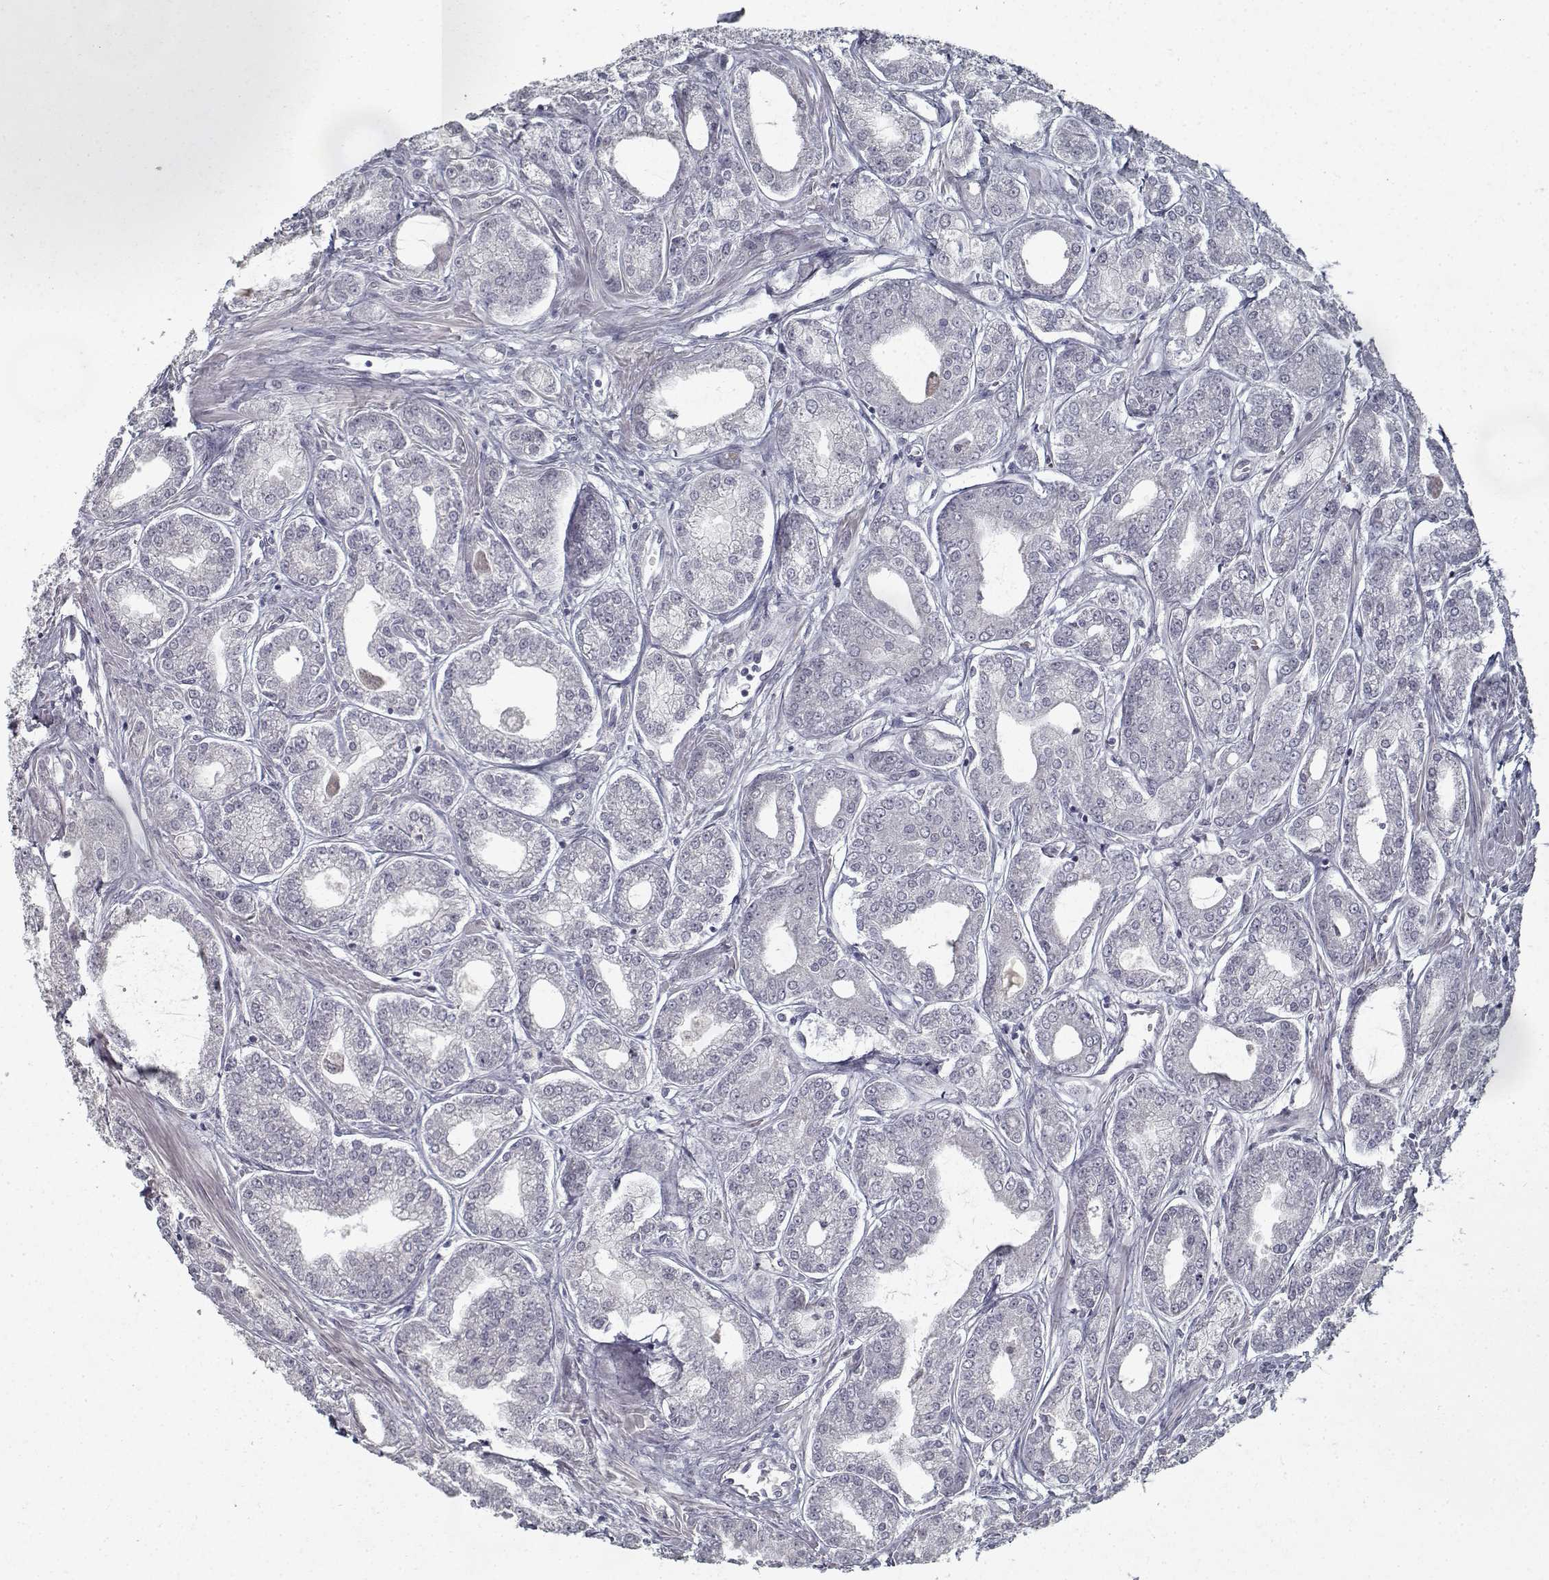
{"staining": {"intensity": "negative", "quantity": "none", "location": "none"}, "tissue": "prostate cancer", "cell_type": "Tumor cells", "image_type": "cancer", "snomed": [{"axis": "morphology", "description": "Adenocarcinoma, NOS"}, {"axis": "topography", "description": "Prostate"}], "caption": "Human prostate cancer stained for a protein using immunohistochemistry demonstrates no expression in tumor cells.", "gene": "GAD2", "patient": {"sex": "male", "age": 71}}